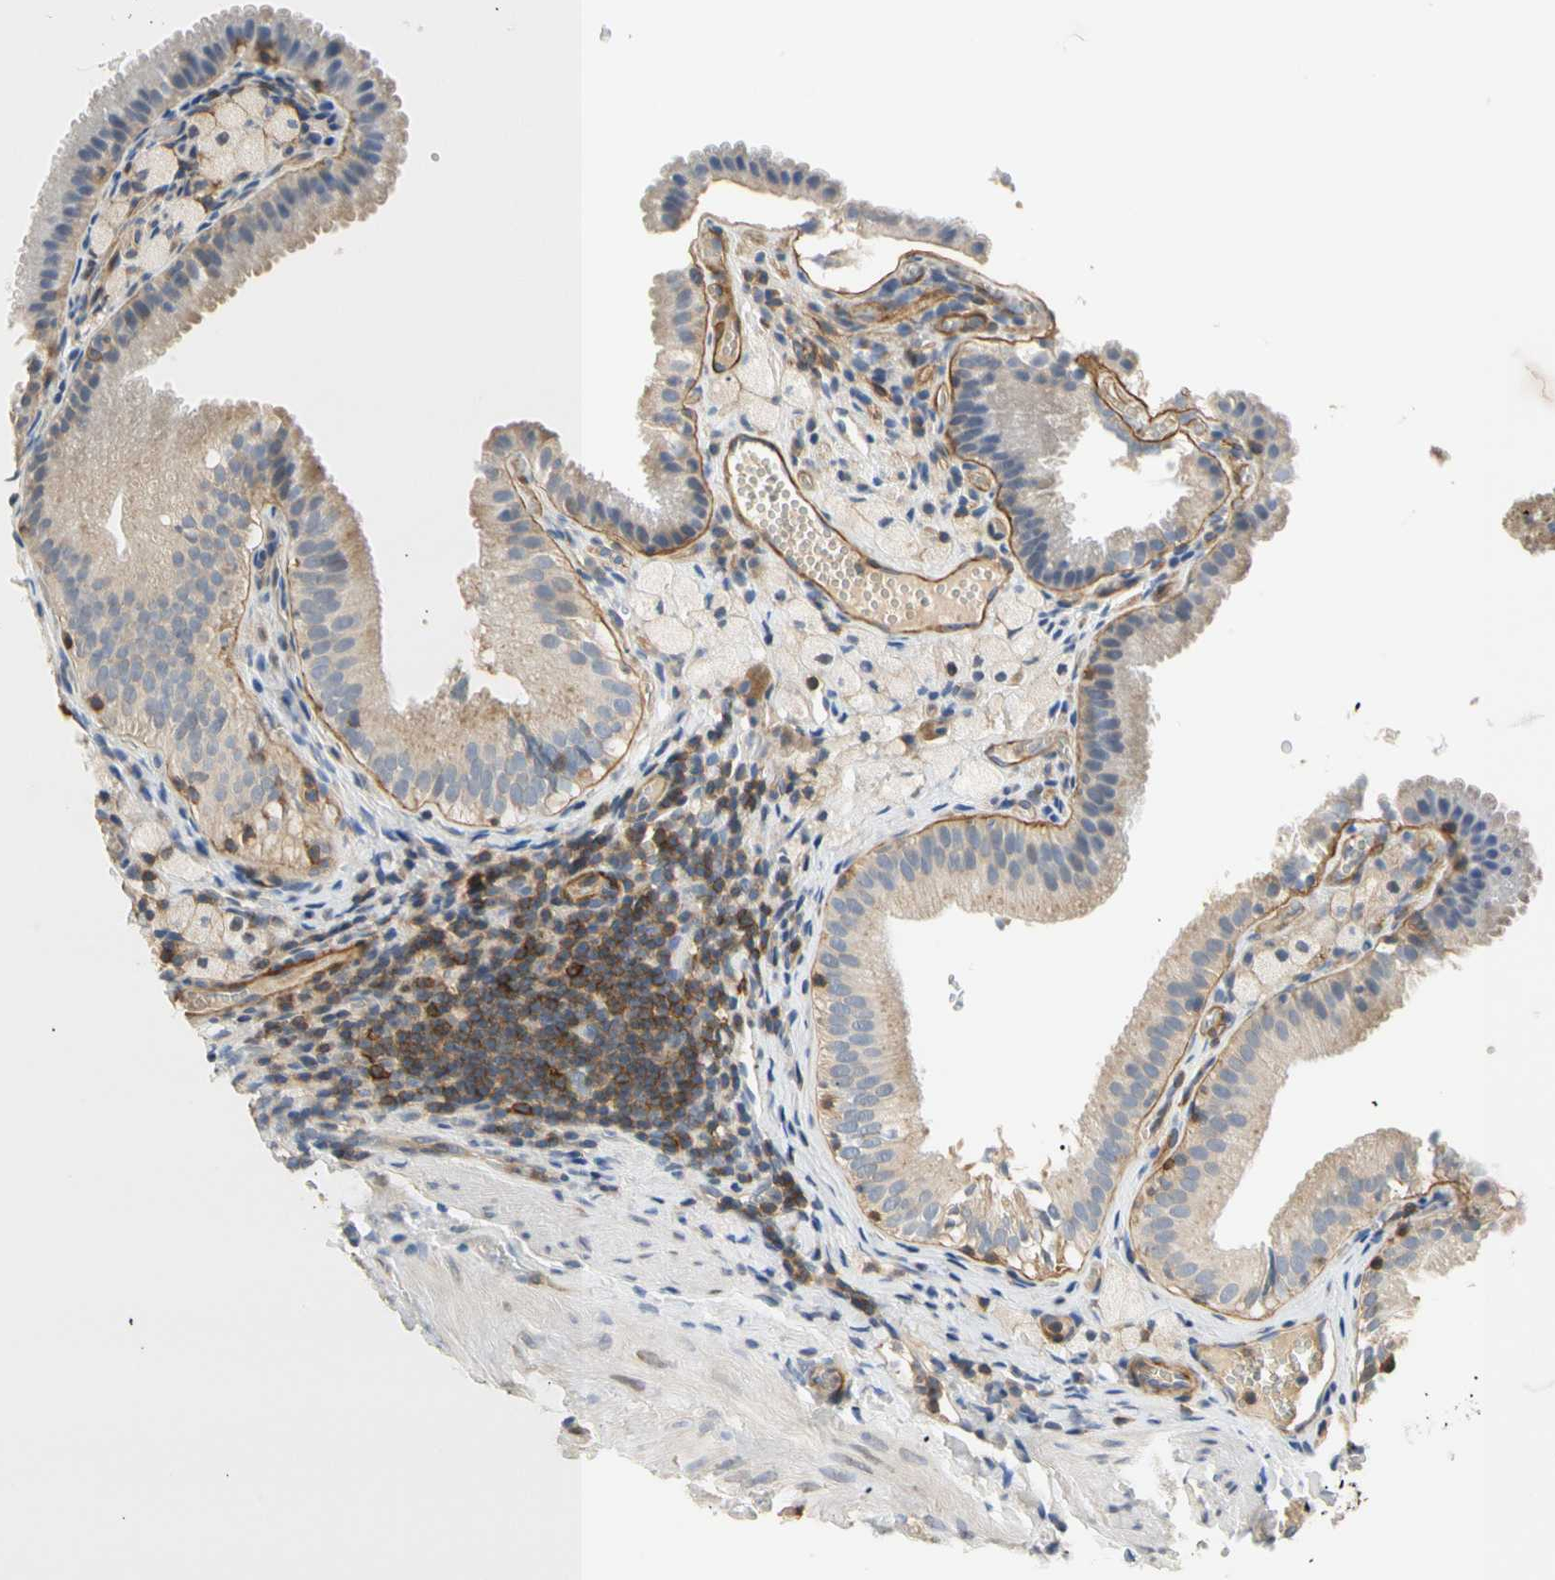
{"staining": {"intensity": "moderate", "quantity": "<25%", "location": "cytoplasmic/membranous"}, "tissue": "gallbladder", "cell_type": "Glandular cells", "image_type": "normal", "snomed": [{"axis": "morphology", "description": "Normal tissue, NOS"}, {"axis": "topography", "description": "Gallbladder"}], "caption": "High-magnification brightfield microscopy of benign gallbladder stained with DAB (3,3'-diaminobenzidine) (brown) and counterstained with hematoxylin (blue). glandular cells exhibit moderate cytoplasmic/membranous staining is present in about<25% of cells.", "gene": "TNFRSF18", "patient": {"sex": "female", "age": 24}}